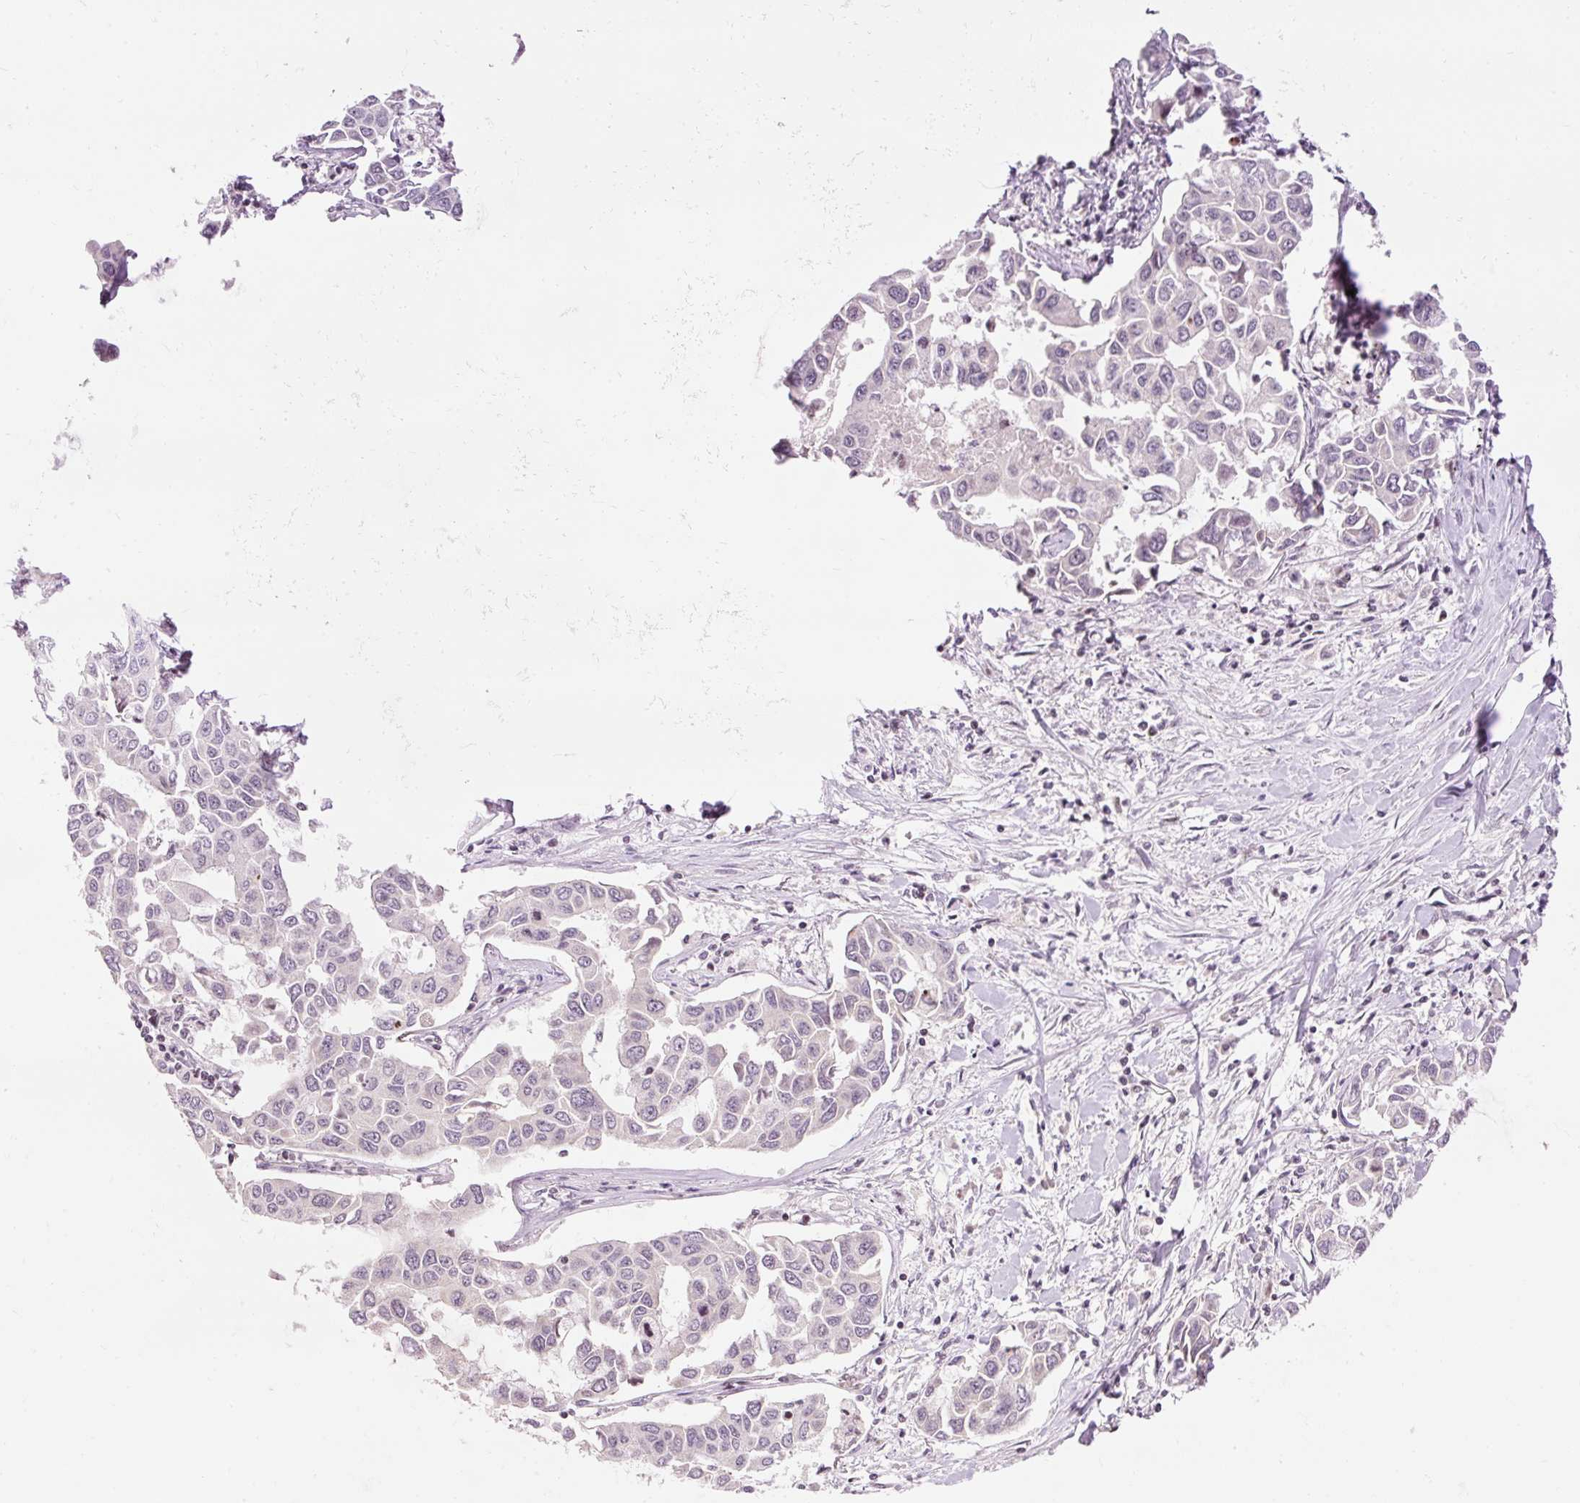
{"staining": {"intensity": "moderate", "quantity": "25%-75%", "location": "cytoplasmic/membranous"}, "tissue": "lung cancer", "cell_type": "Tumor cells", "image_type": "cancer", "snomed": [{"axis": "morphology", "description": "Adenocarcinoma, NOS"}, {"axis": "topography", "description": "Lung"}], "caption": "Brown immunohistochemical staining in human lung adenocarcinoma displays moderate cytoplasmic/membranous positivity in about 25%-75% of tumor cells.", "gene": "ABHD11", "patient": {"sex": "male", "age": 64}}